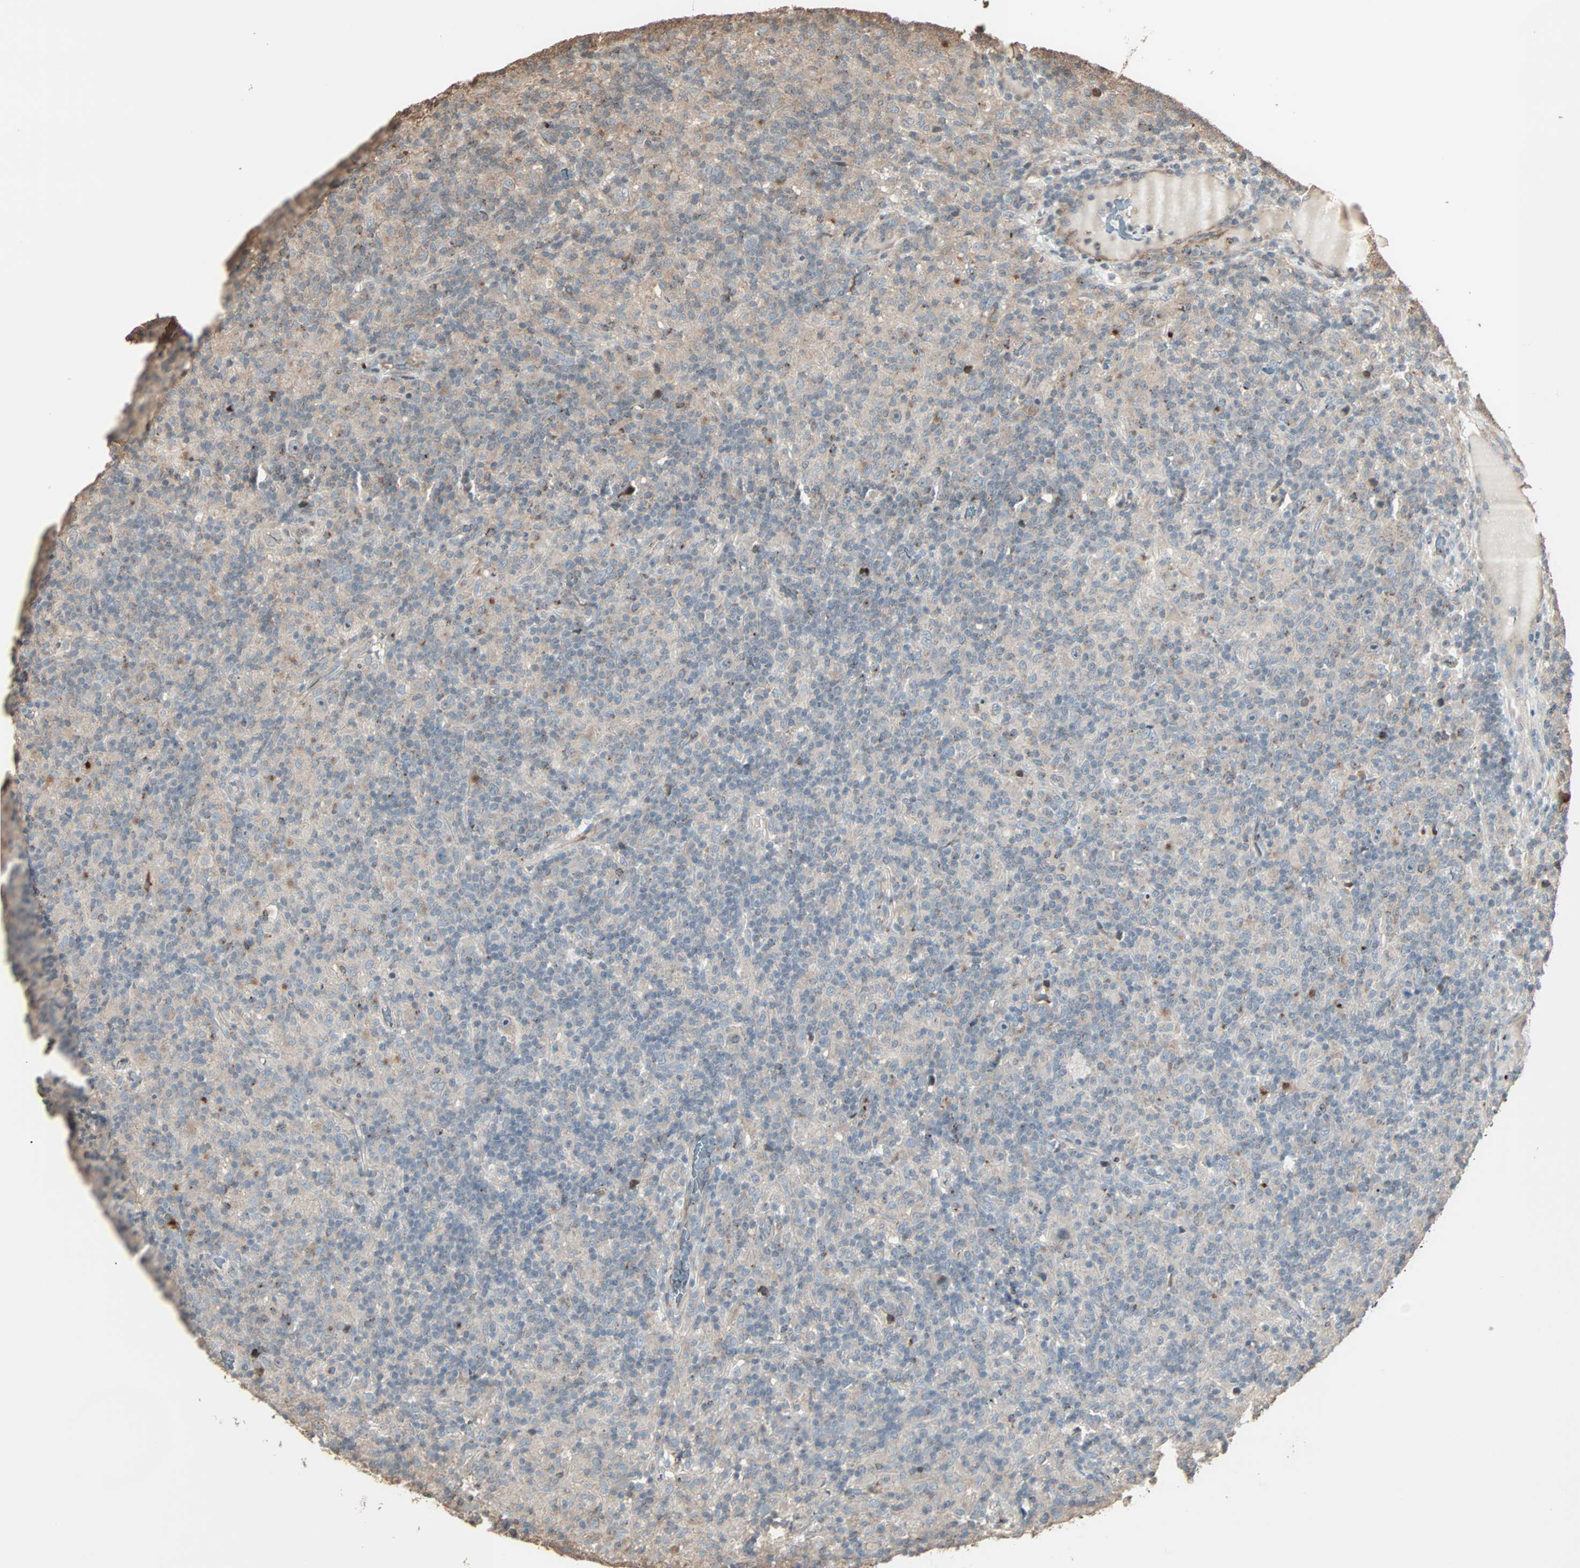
{"staining": {"intensity": "weak", "quantity": "<25%", "location": "cytoplasmic/membranous"}, "tissue": "lymphoma", "cell_type": "Tumor cells", "image_type": "cancer", "snomed": [{"axis": "morphology", "description": "Hodgkin's disease, NOS"}, {"axis": "topography", "description": "Lymph node"}], "caption": "Protein analysis of lymphoma demonstrates no significant expression in tumor cells.", "gene": "CALCRL", "patient": {"sex": "male", "age": 70}}